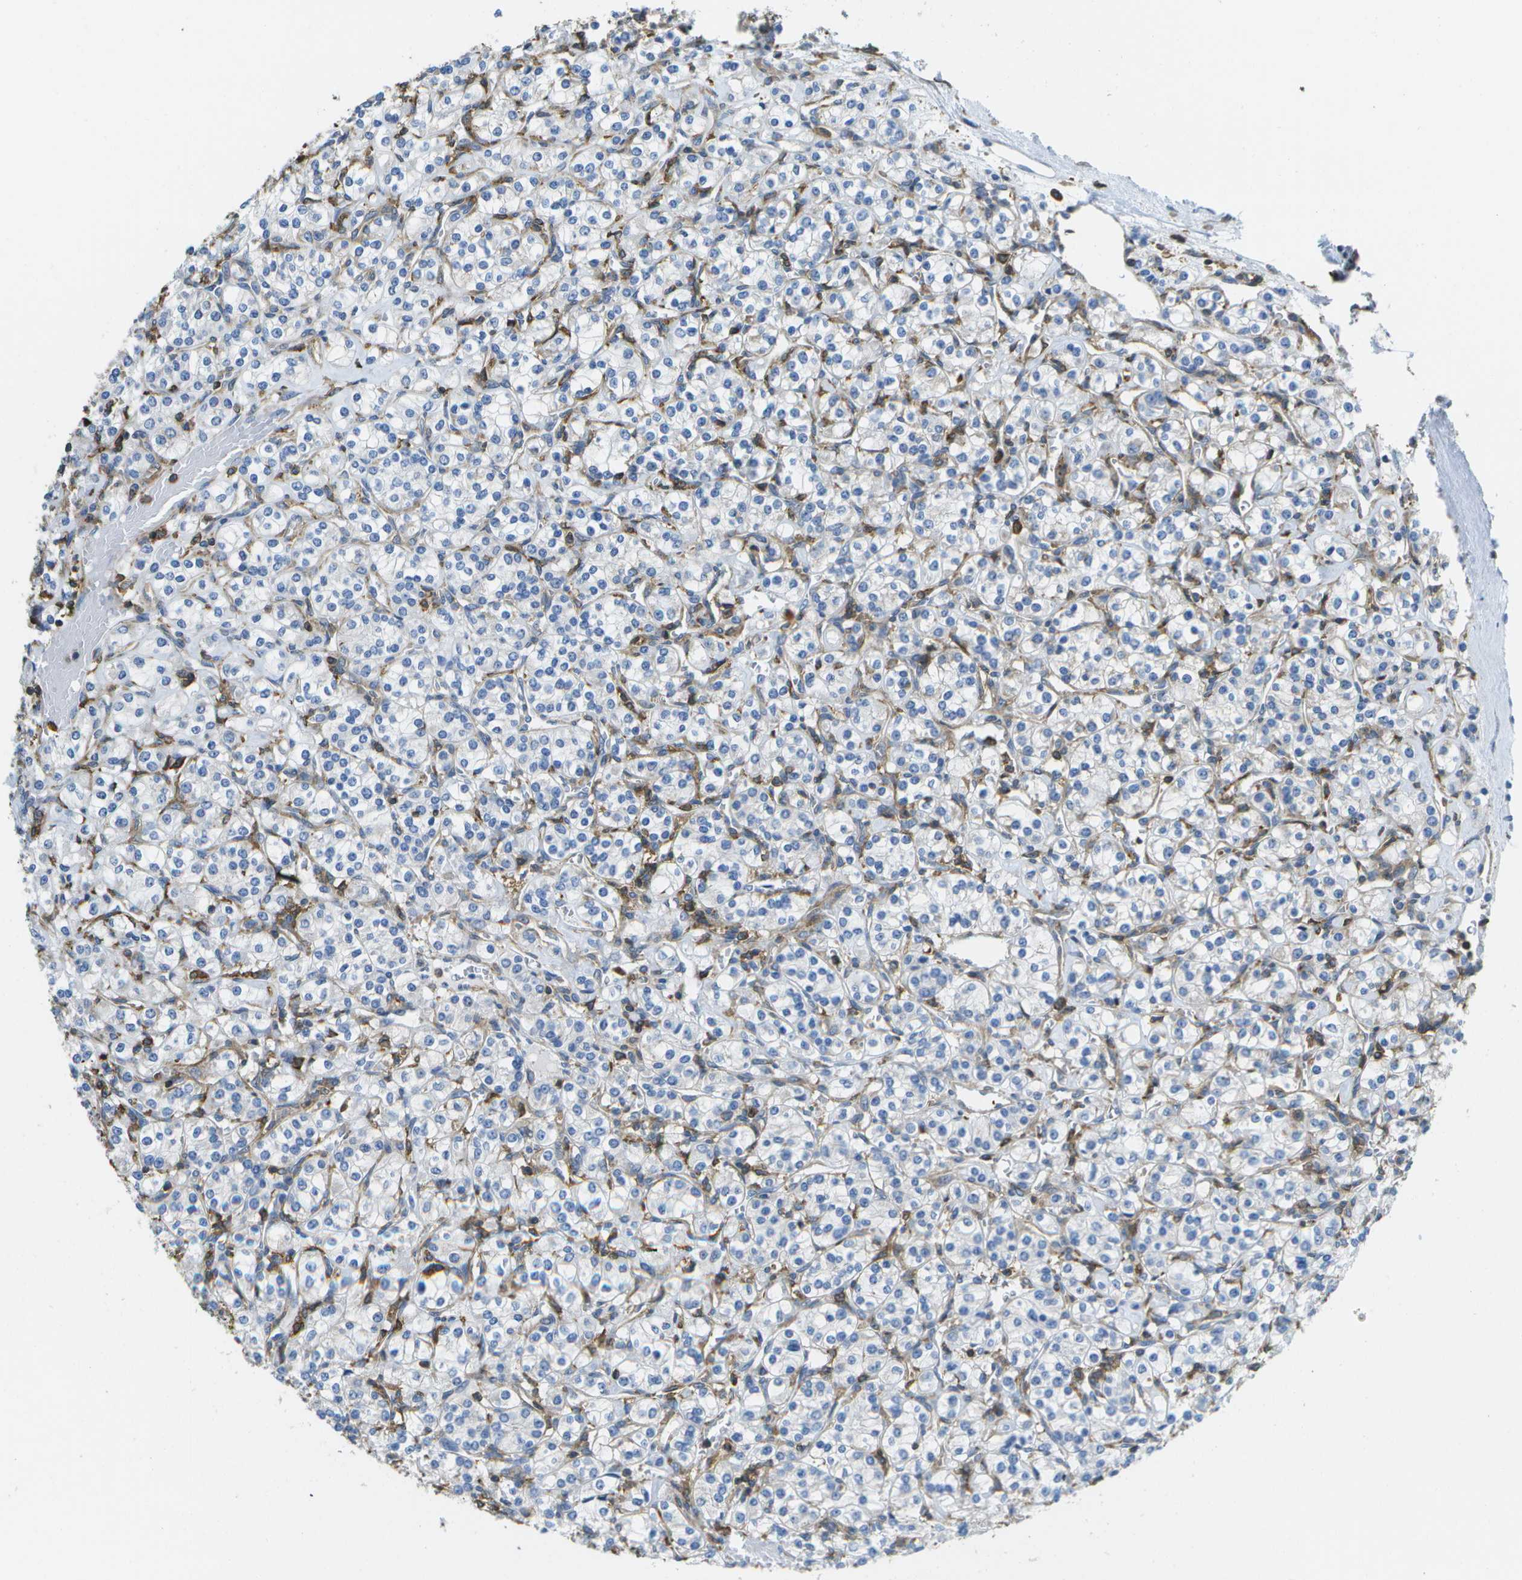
{"staining": {"intensity": "negative", "quantity": "none", "location": "none"}, "tissue": "renal cancer", "cell_type": "Tumor cells", "image_type": "cancer", "snomed": [{"axis": "morphology", "description": "Adenocarcinoma, NOS"}, {"axis": "topography", "description": "Kidney"}], "caption": "Tumor cells are negative for brown protein staining in renal cancer (adenocarcinoma).", "gene": "RCSD1", "patient": {"sex": "male", "age": 77}}